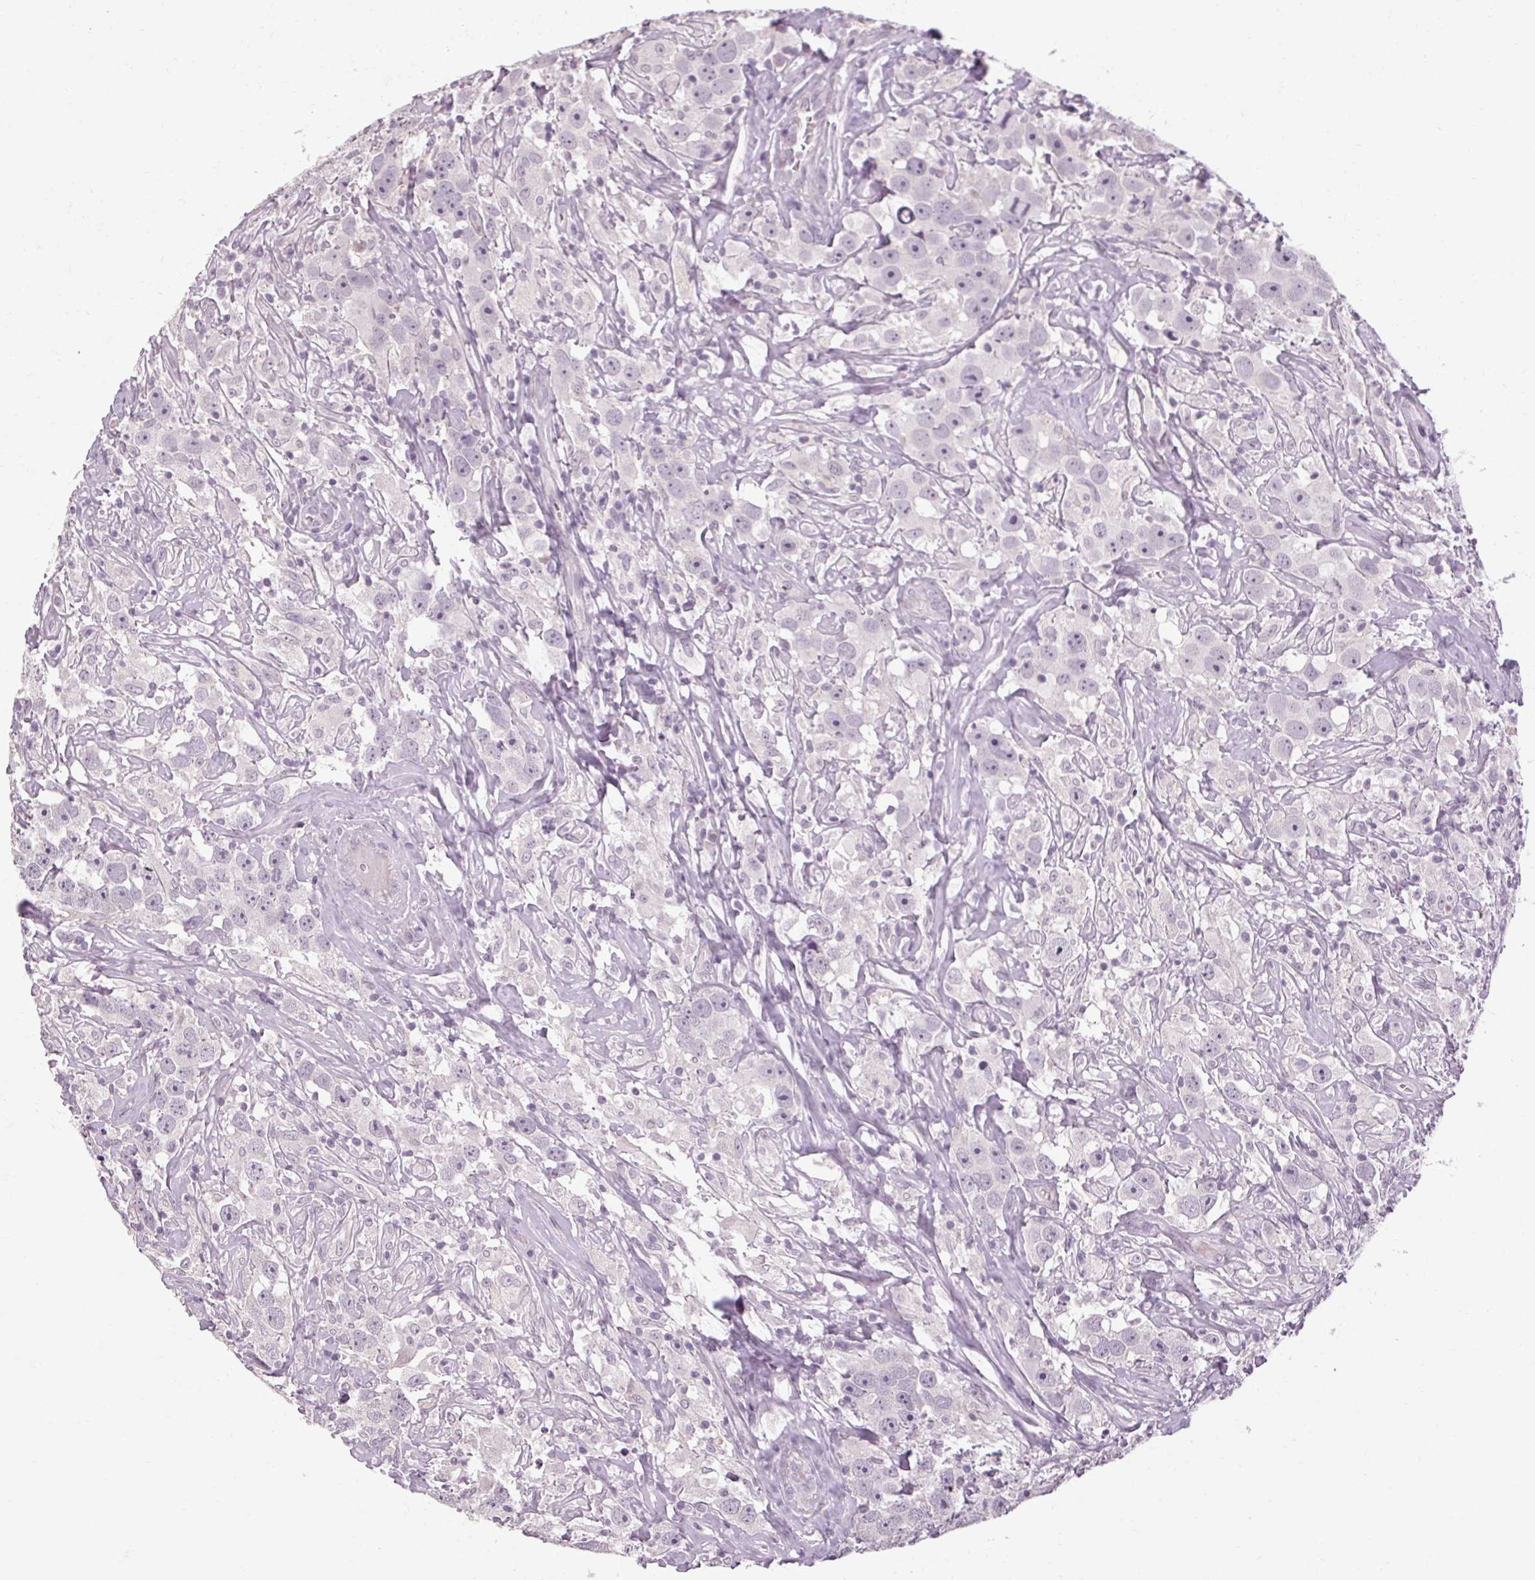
{"staining": {"intensity": "negative", "quantity": "none", "location": "none"}, "tissue": "testis cancer", "cell_type": "Tumor cells", "image_type": "cancer", "snomed": [{"axis": "morphology", "description": "Seminoma, NOS"}, {"axis": "topography", "description": "Testis"}], "caption": "Immunohistochemistry (IHC) of human testis seminoma demonstrates no expression in tumor cells.", "gene": "POMC", "patient": {"sex": "male", "age": 49}}